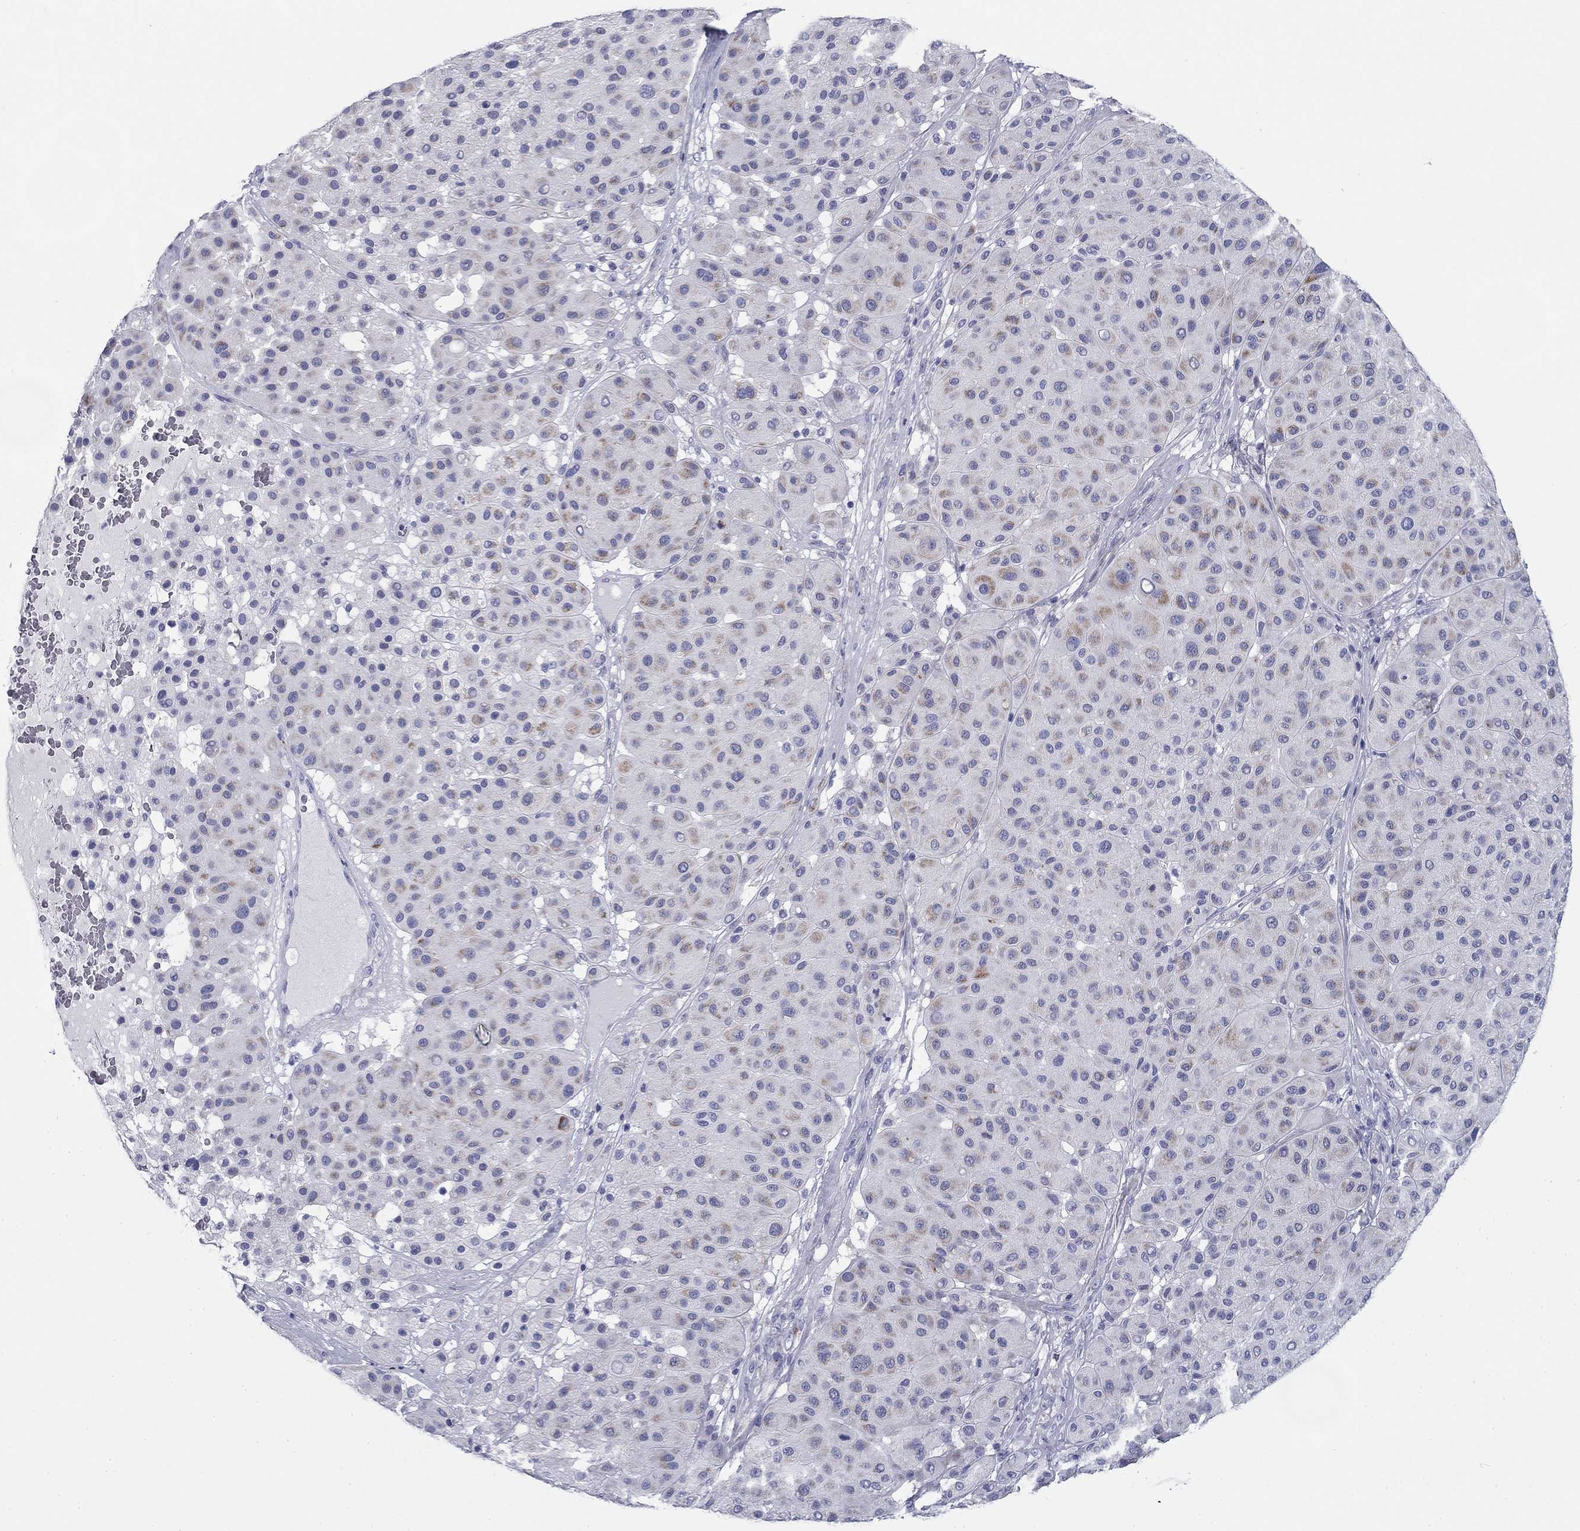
{"staining": {"intensity": "weak", "quantity": "<25%", "location": "cytoplasmic/membranous"}, "tissue": "melanoma", "cell_type": "Tumor cells", "image_type": "cancer", "snomed": [{"axis": "morphology", "description": "Malignant melanoma, Metastatic site"}, {"axis": "topography", "description": "Smooth muscle"}], "caption": "An immunohistochemistry (IHC) histopathology image of melanoma is shown. There is no staining in tumor cells of melanoma.", "gene": "ZP2", "patient": {"sex": "male", "age": 41}}